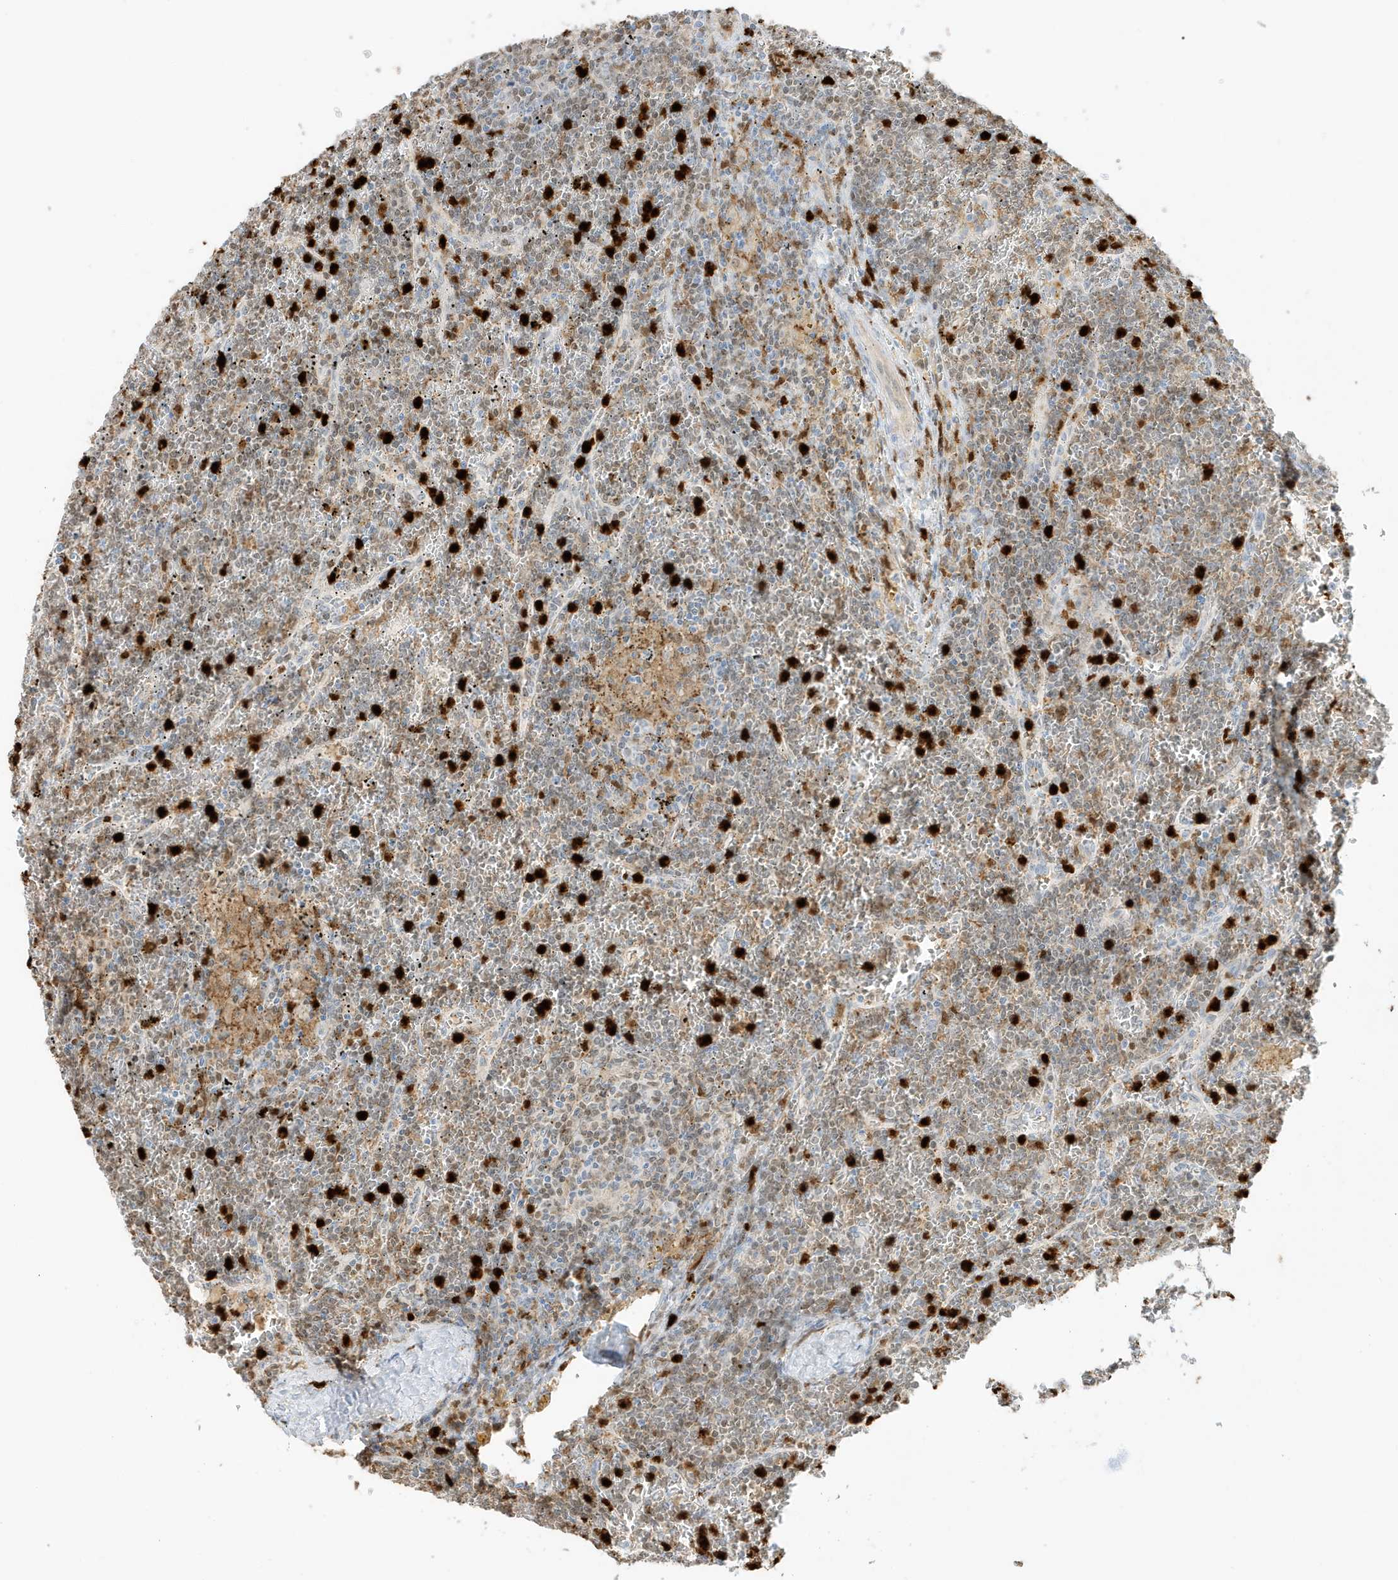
{"staining": {"intensity": "negative", "quantity": "none", "location": "none"}, "tissue": "lymphoma", "cell_type": "Tumor cells", "image_type": "cancer", "snomed": [{"axis": "morphology", "description": "Malignant lymphoma, non-Hodgkin's type, Low grade"}, {"axis": "topography", "description": "Spleen"}], "caption": "Immunohistochemistry (IHC) histopathology image of malignant lymphoma, non-Hodgkin's type (low-grade) stained for a protein (brown), which shows no positivity in tumor cells.", "gene": "GCA", "patient": {"sex": "female", "age": 19}}